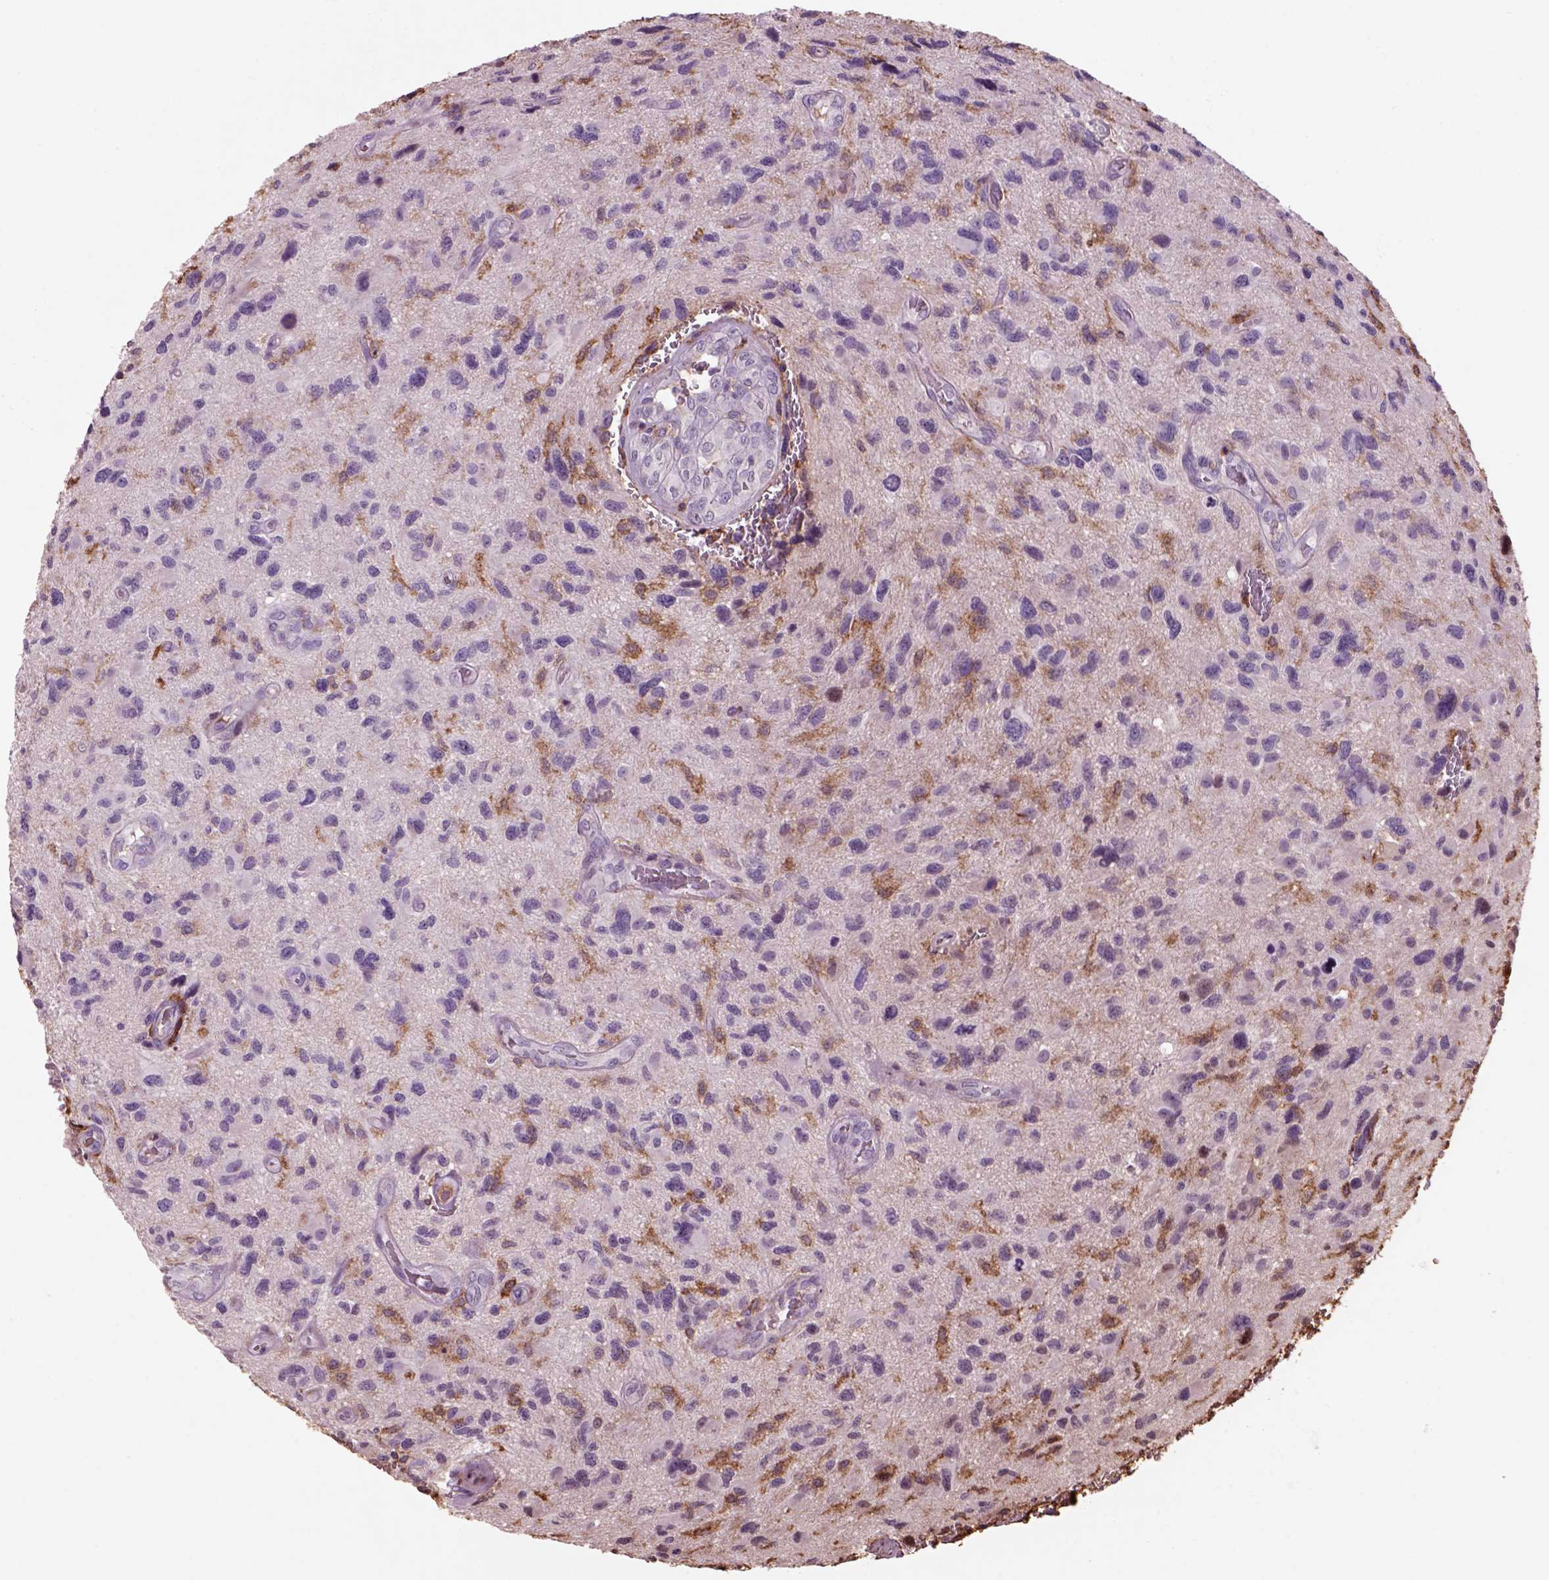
{"staining": {"intensity": "negative", "quantity": "none", "location": "none"}, "tissue": "glioma", "cell_type": "Tumor cells", "image_type": "cancer", "snomed": [{"axis": "morphology", "description": "Glioma, malignant, NOS"}, {"axis": "morphology", "description": "Glioma, malignant, High grade"}, {"axis": "topography", "description": "Brain"}], "caption": "Immunohistochemistry (IHC) histopathology image of neoplastic tissue: malignant glioma stained with DAB (3,3'-diaminobenzidine) shows no significant protein expression in tumor cells. (DAB (3,3'-diaminobenzidine) IHC, high magnification).", "gene": "CD14", "patient": {"sex": "female", "age": 71}}